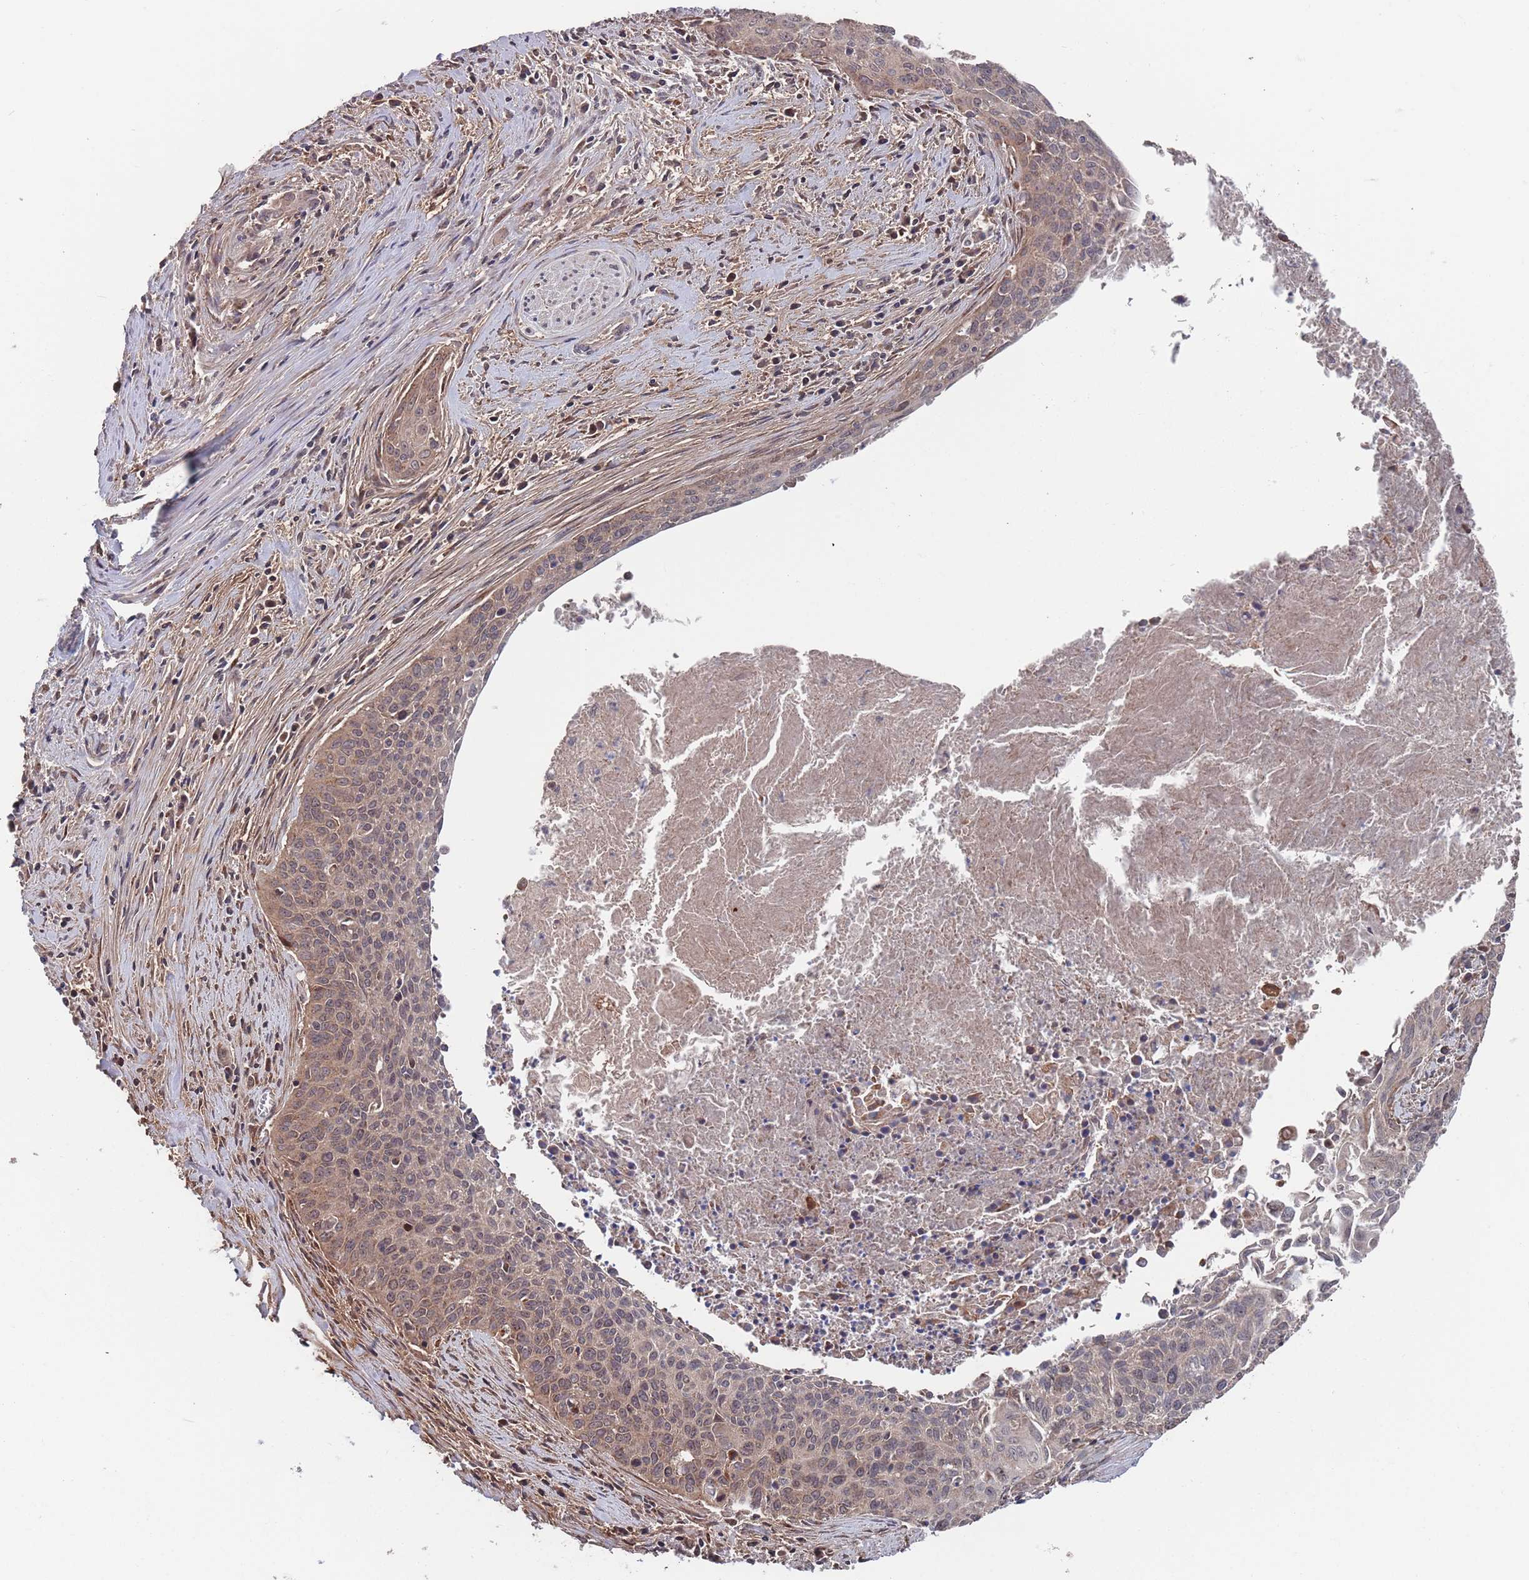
{"staining": {"intensity": "weak", "quantity": ">75%", "location": "cytoplasmic/membranous"}, "tissue": "cervical cancer", "cell_type": "Tumor cells", "image_type": "cancer", "snomed": [{"axis": "morphology", "description": "Squamous cell carcinoma, NOS"}, {"axis": "topography", "description": "Cervix"}], "caption": "Immunohistochemistry image of cervical squamous cell carcinoma stained for a protein (brown), which shows low levels of weak cytoplasmic/membranous staining in about >75% of tumor cells.", "gene": "UNC45A", "patient": {"sex": "female", "age": 55}}